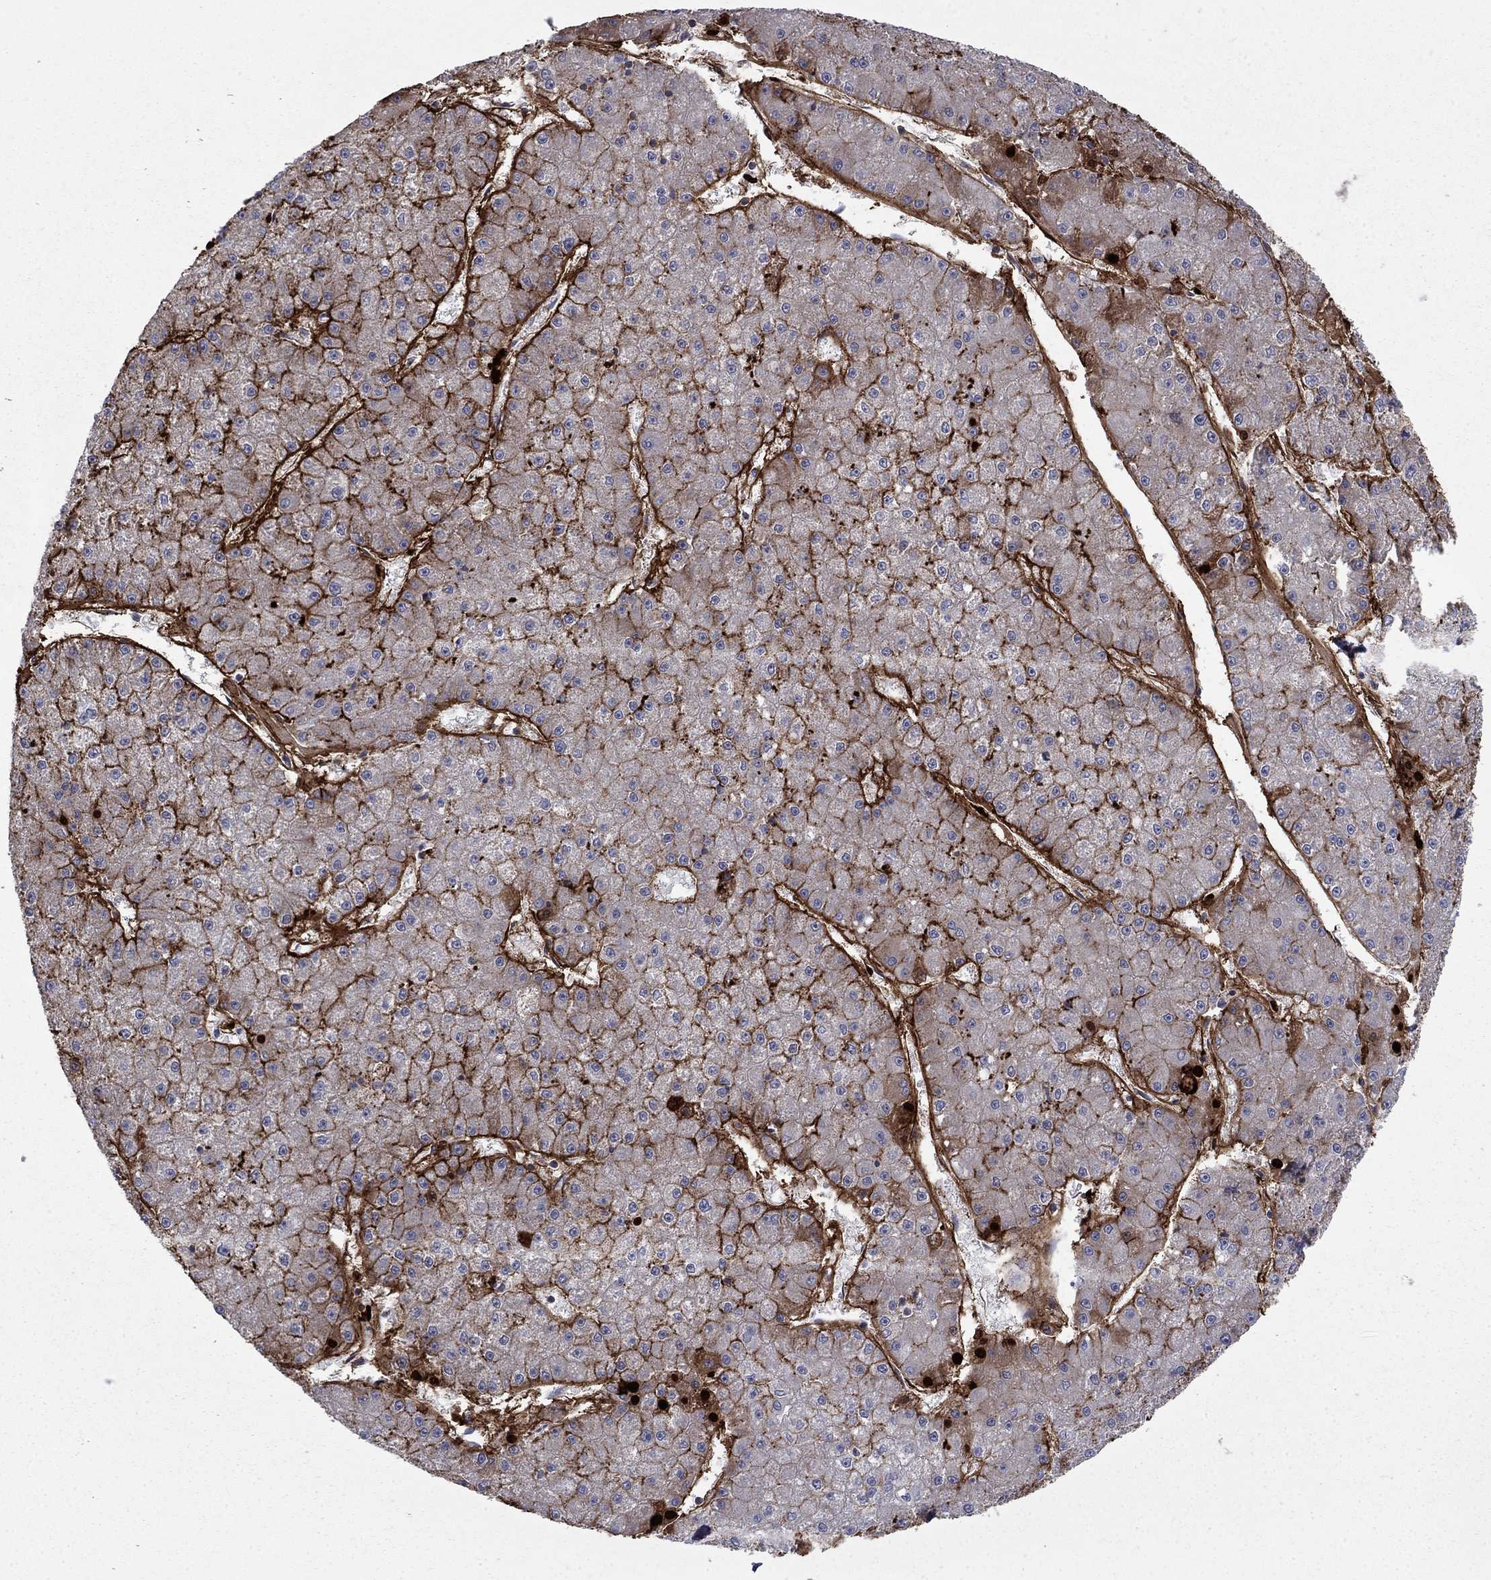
{"staining": {"intensity": "strong", "quantity": "<25%", "location": "cytoplasmic/membranous"}, "tissue": "liver cancer", "cell_type": "Tumor cells", "image_type": "cancer", "snomed": [{"axis": "morphology", "description": "Carcinoma, Hepatocellular, NOS"}, {"axis": "topography", "description": "Liver"}], "caption": "The photomicrograph shows immunohistochemical staining of liver cancer. There is strong cytoplasmic/membranous expression is identified in approximately <25% of tumor cells.", "gene": "DOP1B", "patient": {"sex": "male", "age": 73}}